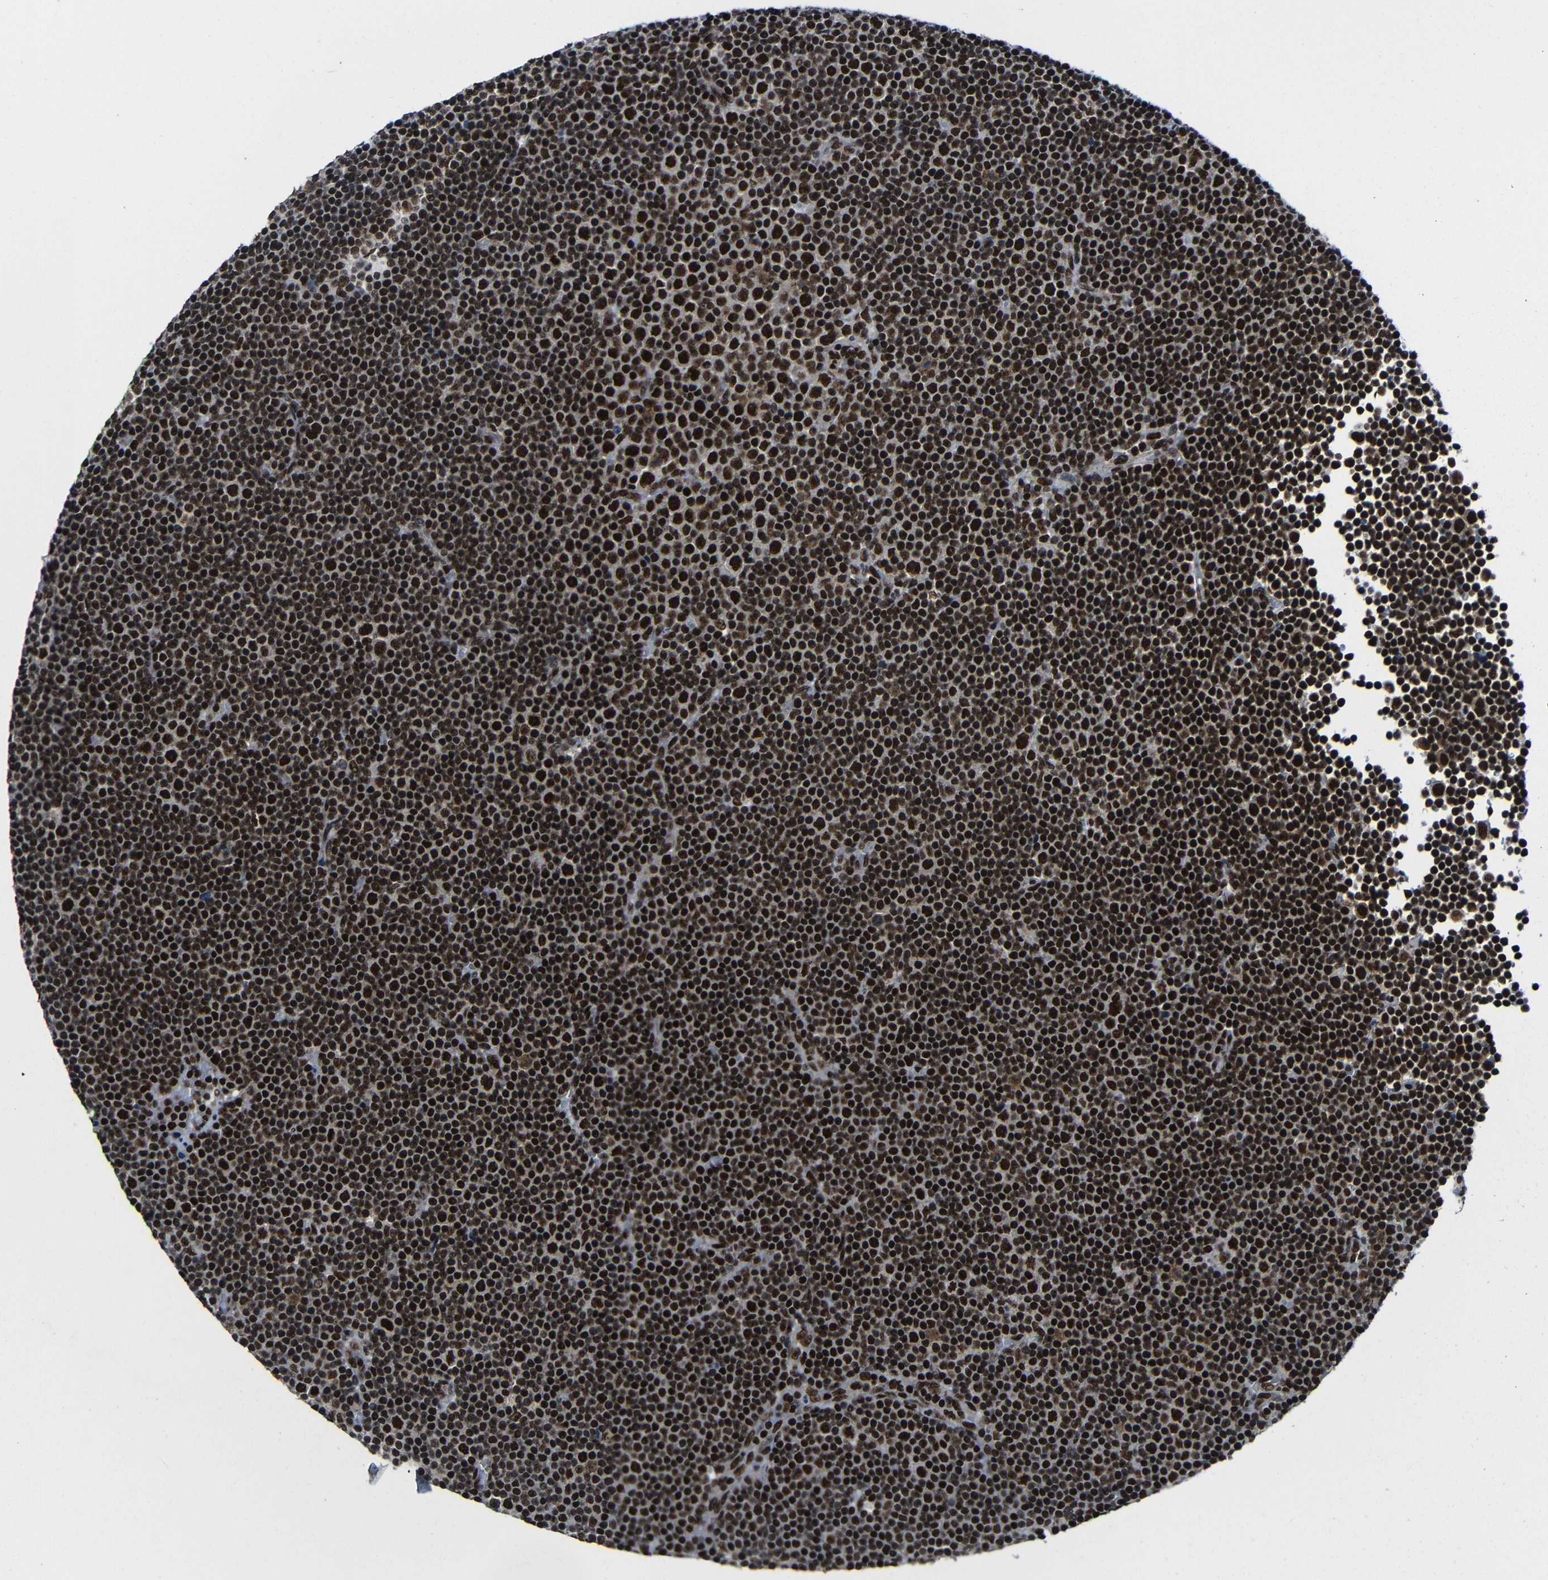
{"staining": {"intensity": "strong", "quantity": ">75%", "location": "nuclear"}, "tissue": "lymphoma", "cell_type": "Tumor cells", "image_type": "cancer", "snomed": [{"axis": "morphology", "description": "Malignant lymphoma, non-Hodgkin's type, Low grade"}, {"axis": "topography", "description": "Lymph node"}], "caption": "Immunohistochemical staining of human low-grade malignant lymphoma, non-Hodgkin's type shows strong nuclear protein positivity in about >75% of tumor cells.", "gene": "PTBP1", "patient": {"sex": "female", "age": 67}}